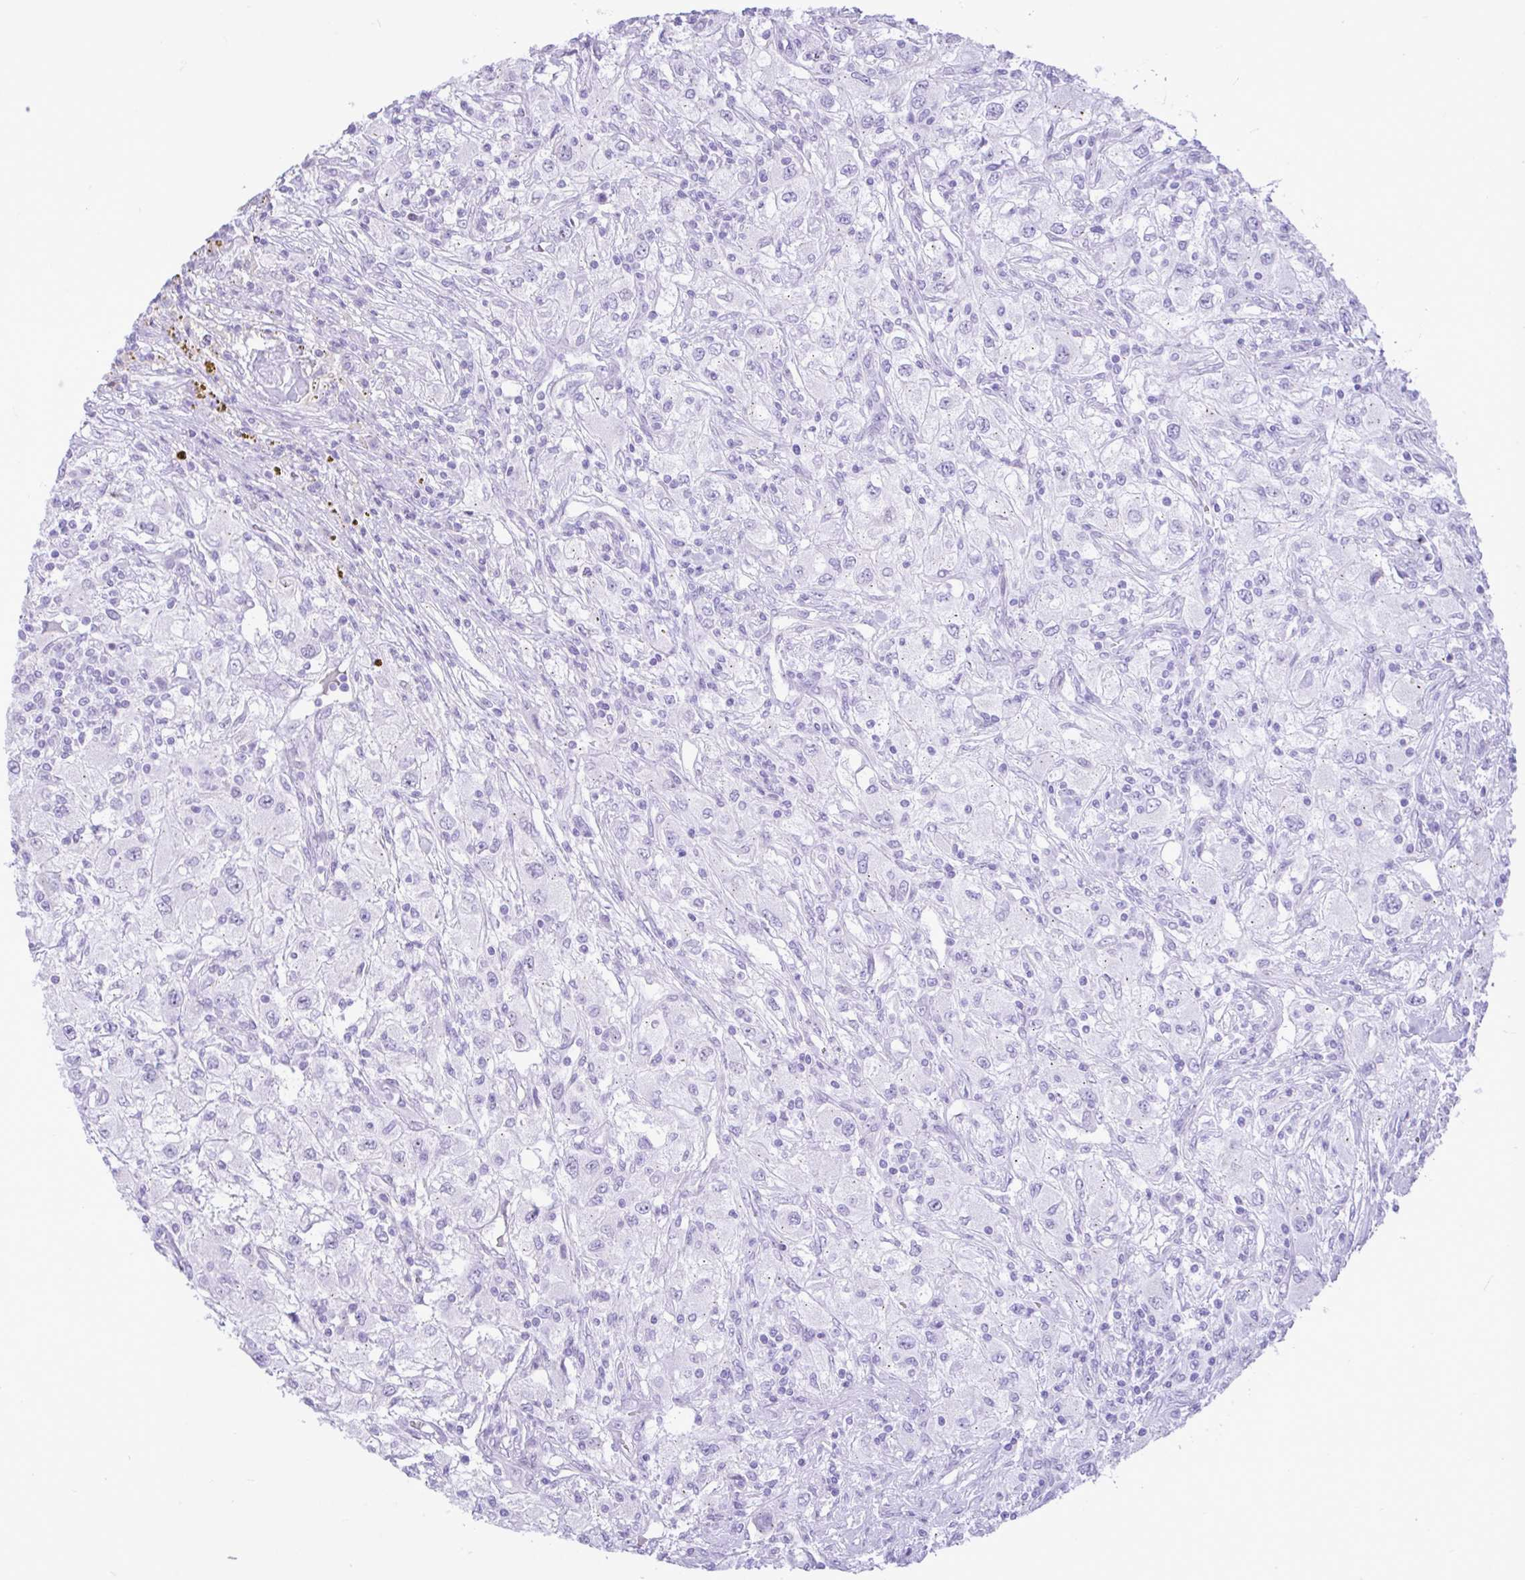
{"staining": {"intensity": "negative", "quantity": "none", "location": "none"}, "tissue": "renal cancer", "cell_type": "Tumor cells", "image_type": "cancer", "snomed": [{"axis": "morphology", "description": "Adenocarcinoma, NOS"}, {"axis": "topography", "description": "Kidney"}], "caption": "The histopathology image displays no significant expression in tumor cells of renal cancer (adenocarcinoma). (DAB (3,3'-diaminobenzidine) immunohistochemistry (IHC) with hematoxylin counter stain).", "gene": "REEP1", "patient": {"sex": "female", "age": 67}}